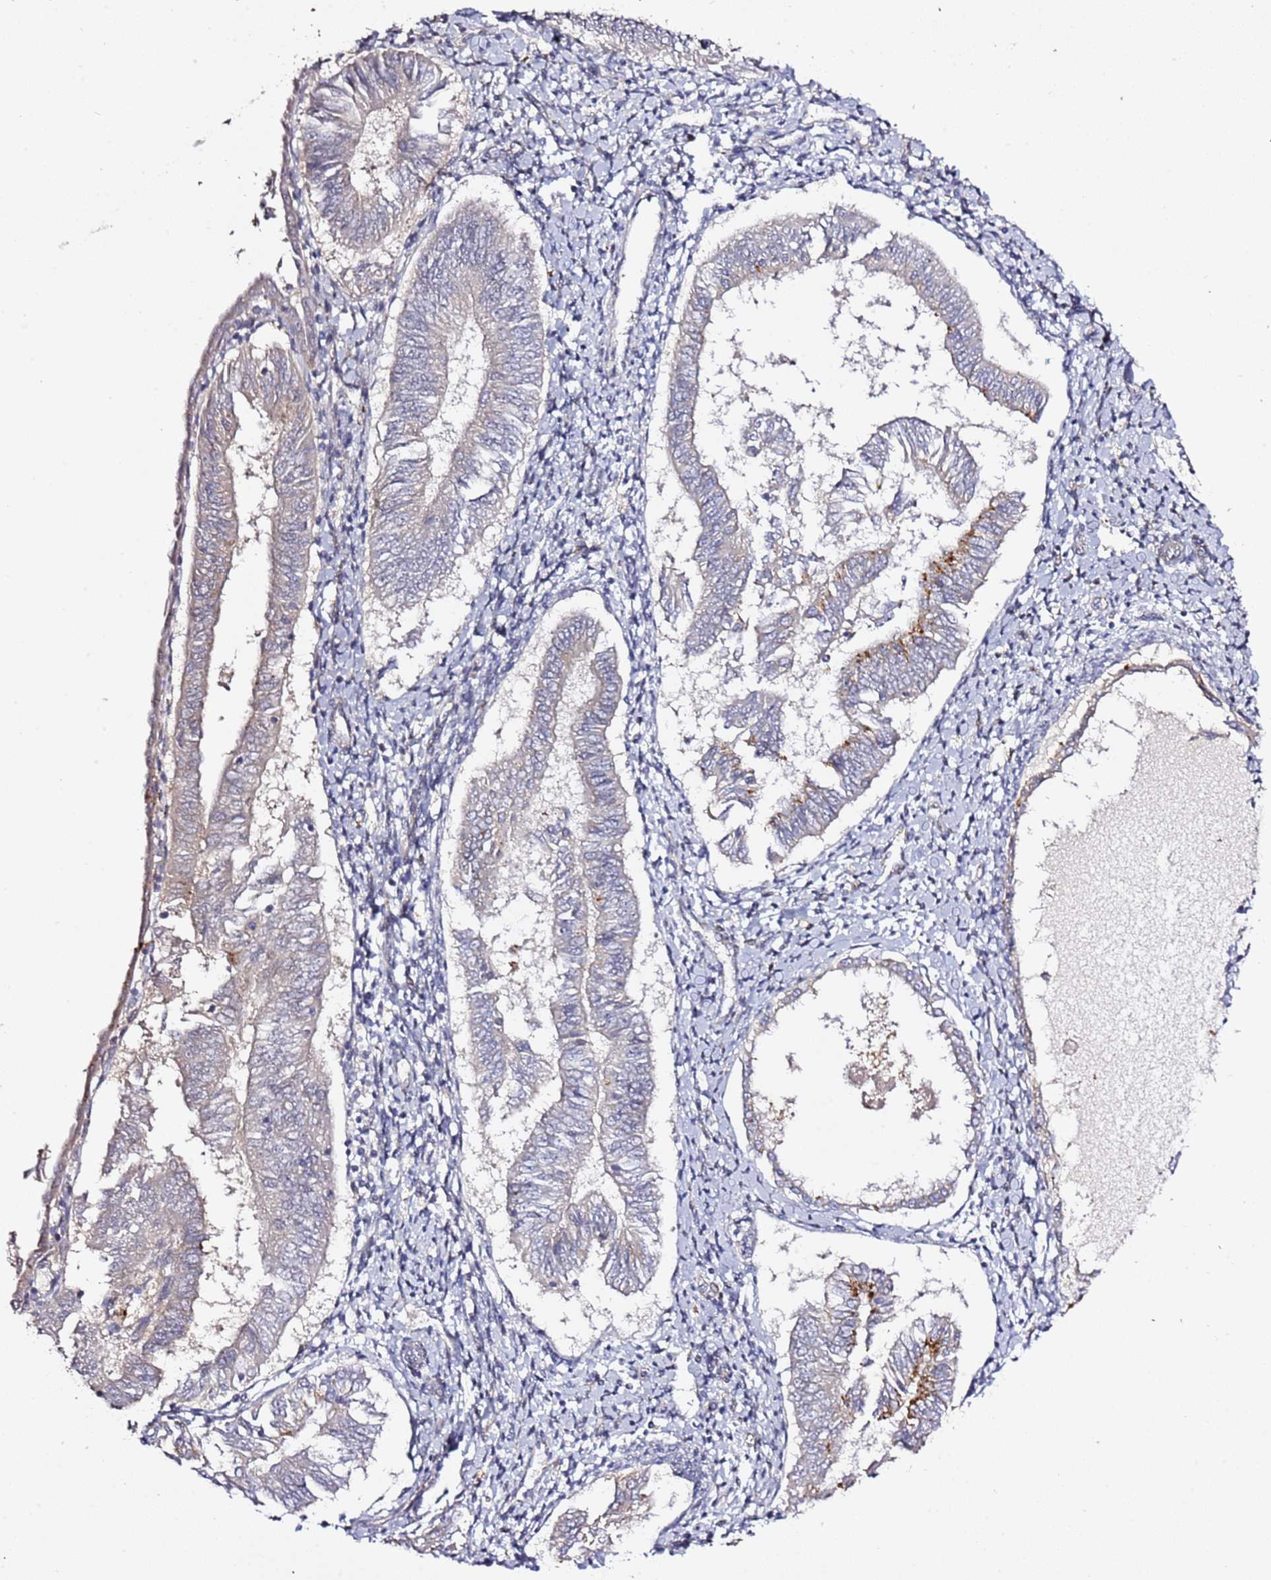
{"staining": {"intensity": "moderate", "quantity": "<25%", "location": "cytoplasmic/membranous"}, "tissue": "endometrial cancer", "cell_type": "Tumor cells", "image_type": "cancer", "snomed": [{"axis": "morphology", "description": "Adenocarcinoma, NOS"}, {"axis": "topography", "description": "Endometrium"}], "caption": "DAB immunohistochemical staining of adenocarcinoma (endometrial) shows moderate cytoplasmic/membranous protein staining in approximately <25% of tumor cells. (Stains: DAB (3,3'-diaminobenzidine) in brown, nuclei in blue, Microscopy: brightfield microscopy at high magnification).", "gene": "PVRIG", "patient": {"sex": "female", "age": 58}}